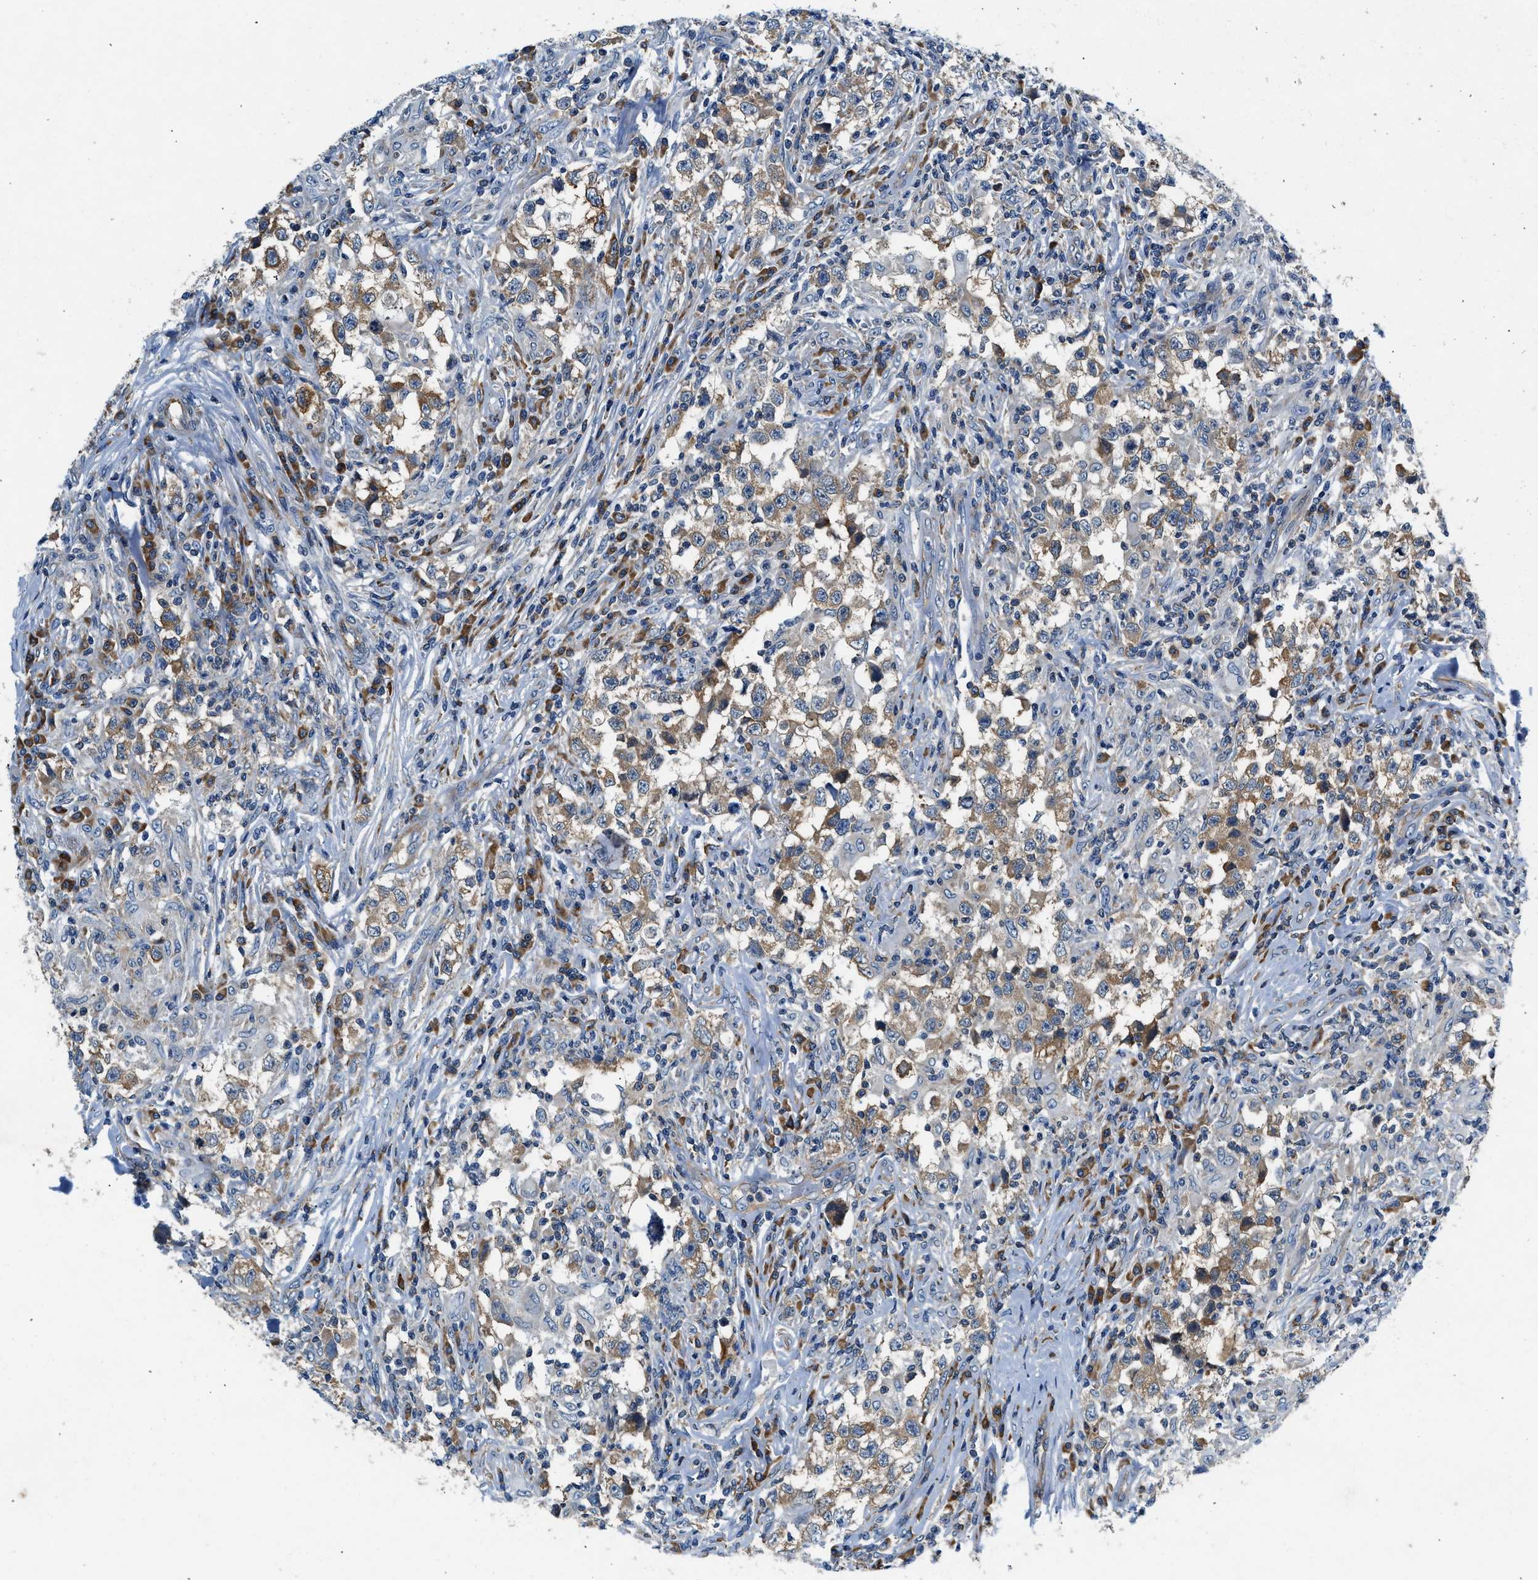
{"staining": {"intensity": "weak", "quantity": "25%-75%", "location": "cytoplasmic/membranous"}, "tissue": "testis cancer", "cell_type": "Tumor cells", "image_type": "cancer", "snomed": [{"axis": "morphology", "description": "Carcinoma, Embryonal, NOS"}, {"axis": "topography", "description": "Testis"}], "caption": "The immunohistochemical stain labels weak cytoplasmic/membranous expression in tumor cells of testis embryonal carcinoma tissue.", "gene": "PA2G4", "patient": {"sex": "male", "age": 21}}